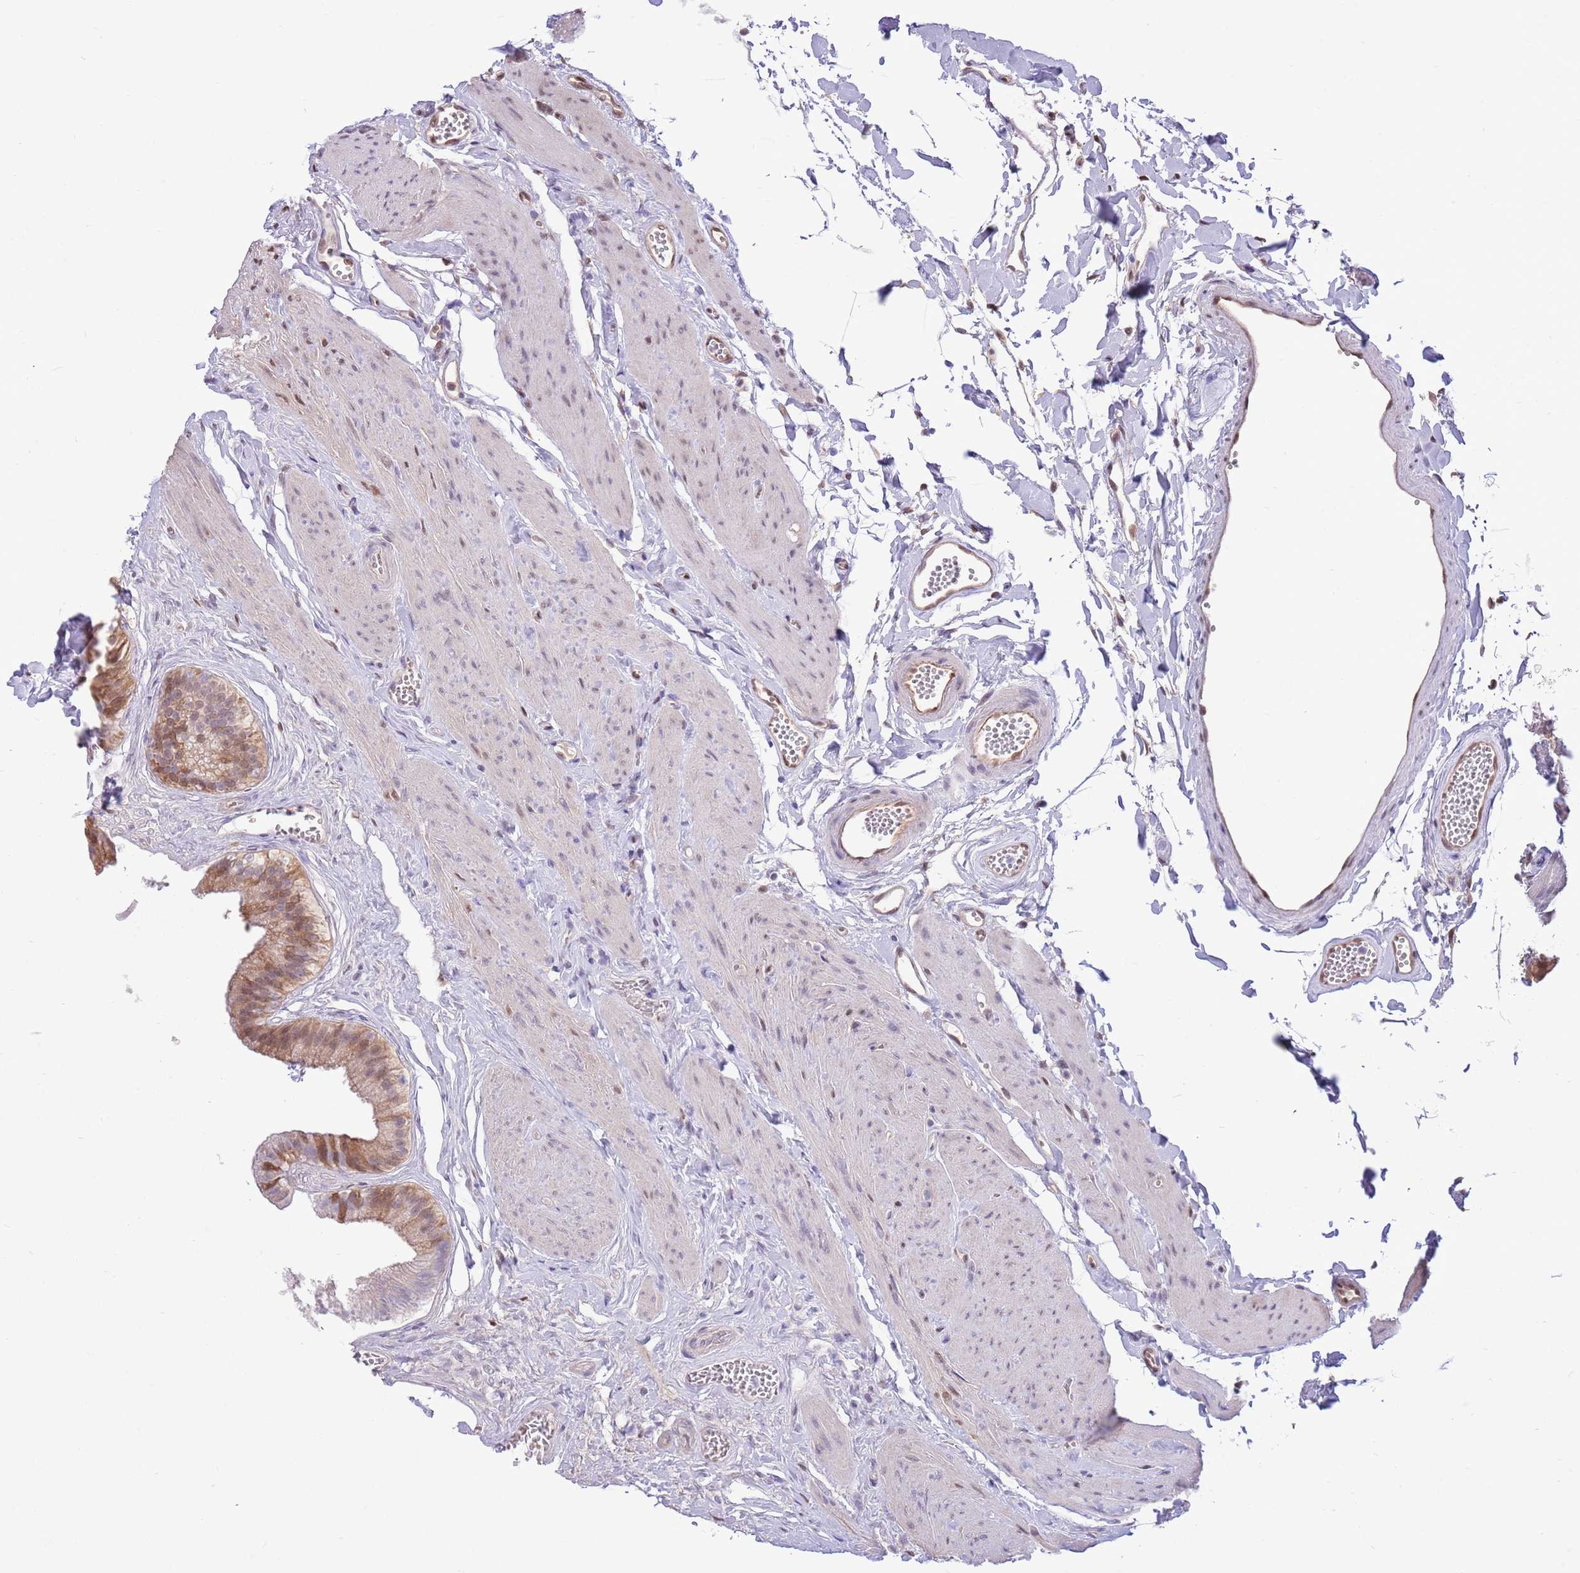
{"staining": {"intensity": "moderate", "quantity": "25%-75%", "location": "cytoplasmic/membranous,nuclear"}, "tissue": "gallbladder", "cell_type": "Glandular cells", "image_type": "normal", "snomed": [{"axis": "morphology", "description": "Normal tissue, NOS"}, {"axis": "topography", "description": "Gallbladder"}], "caption": "Gallbladder stained with DAB (3,3'-diaminobenzidine) IHC displays medium levels of moderate cytoplasmic/membranous,nuclear staining in about 25%-75% of glandular cells. The protein of interest is shown in brown color, while the nuclei are stained blue.", "gene": "NSFL1C", "patient": {"sex": "female", "age": 54}}